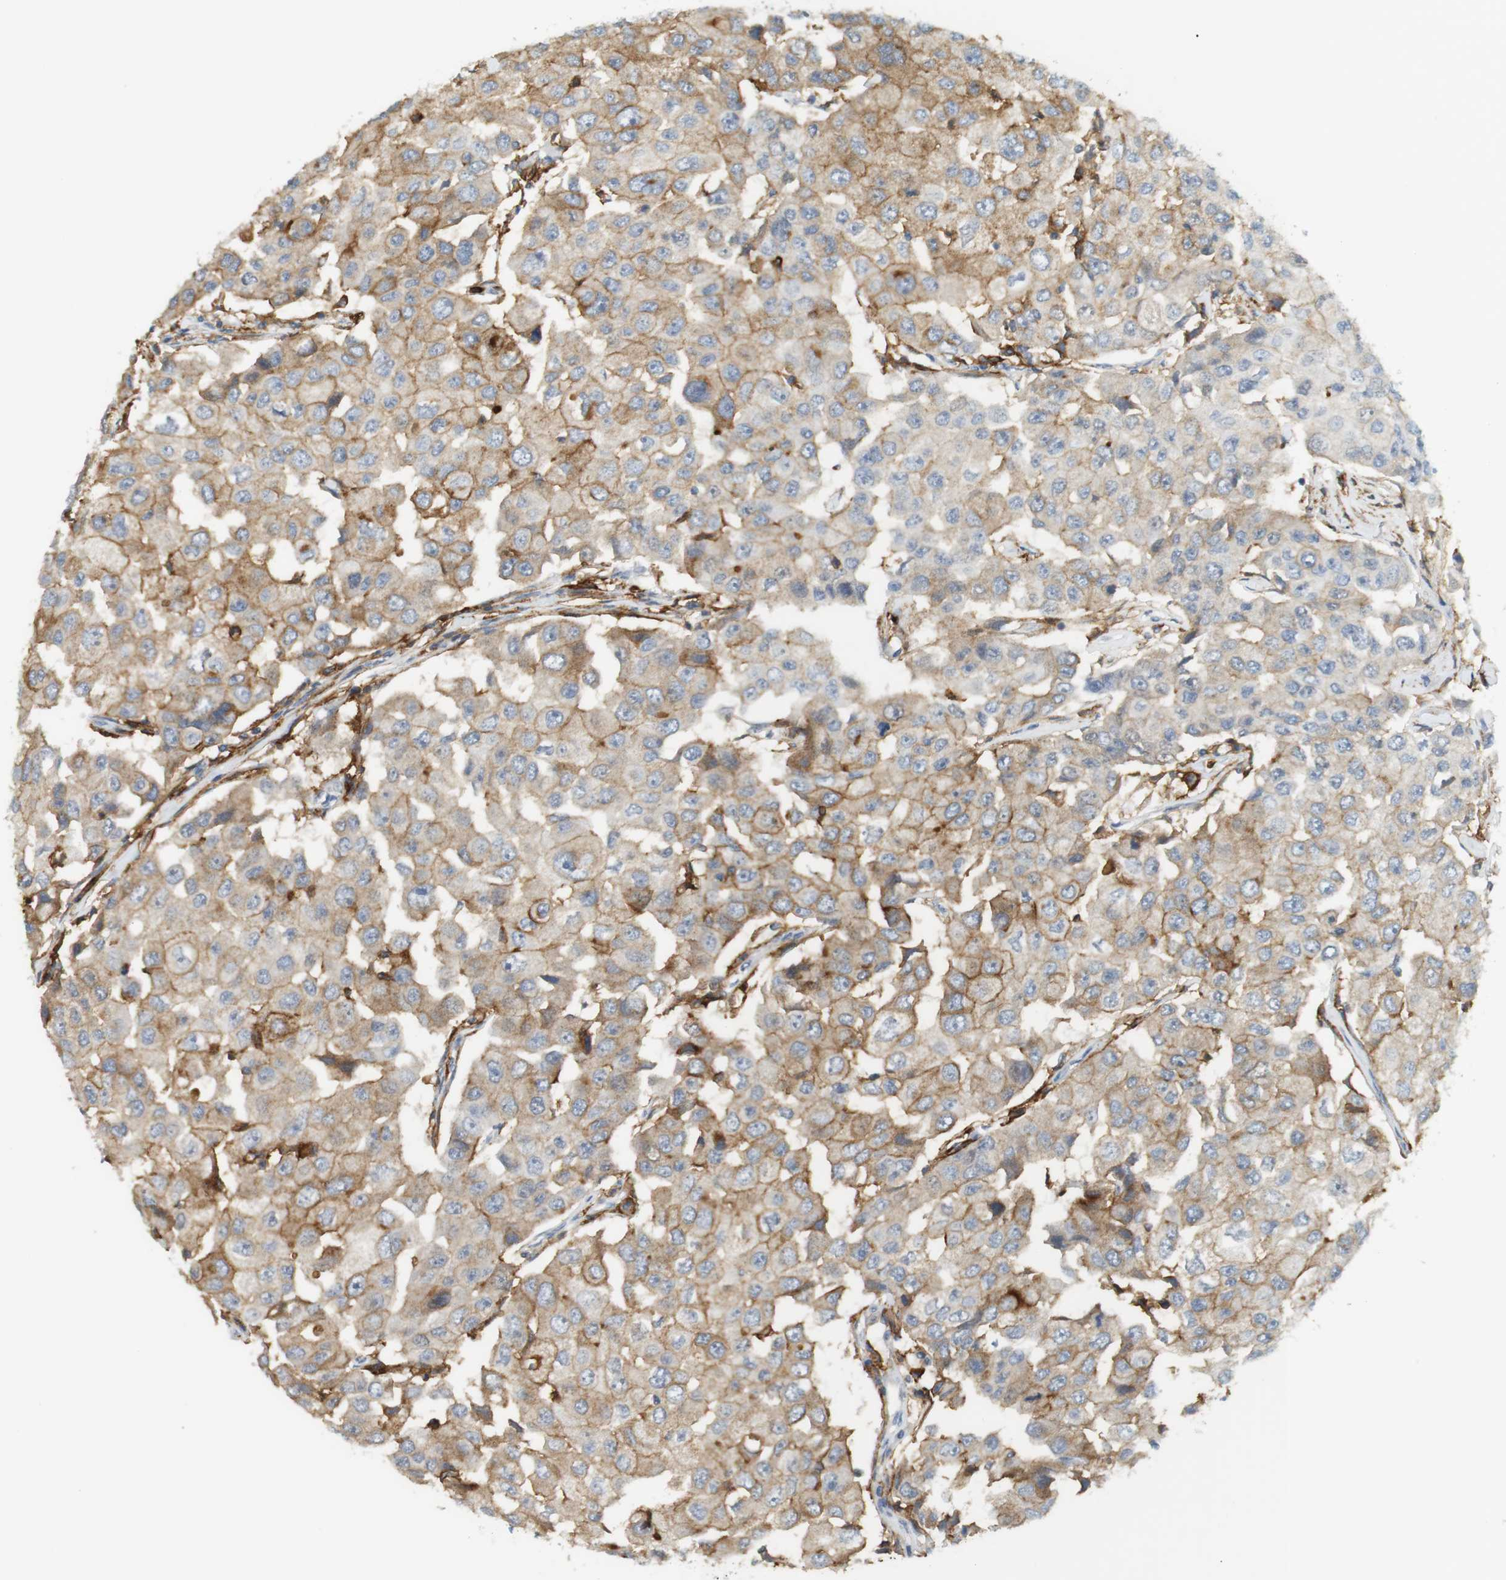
{"staining": {"intensity": "moderate", "quantity": ">75%", "location": "cytoplasmic/membranous"}, "tissue": "breast cancer", "cell_type": "Tumor cells", "image_type": "cancer", "snomed": [{"axis": "morphology", "description": "Duct carcinoma"}, {"axis": "topography", "description": "Breast"}], "caption": "Protein expression analysis of breast cancer reveals moderate cytoplasmic/membranous positivity in approximately >75% of tumor cells. Using DAB (brown) and hematoxylin (blue) stains, captured at high magnification using brightfield microscopy.", "gene": "SIRPA", "patient": {"sex": "female", "age": 27}}